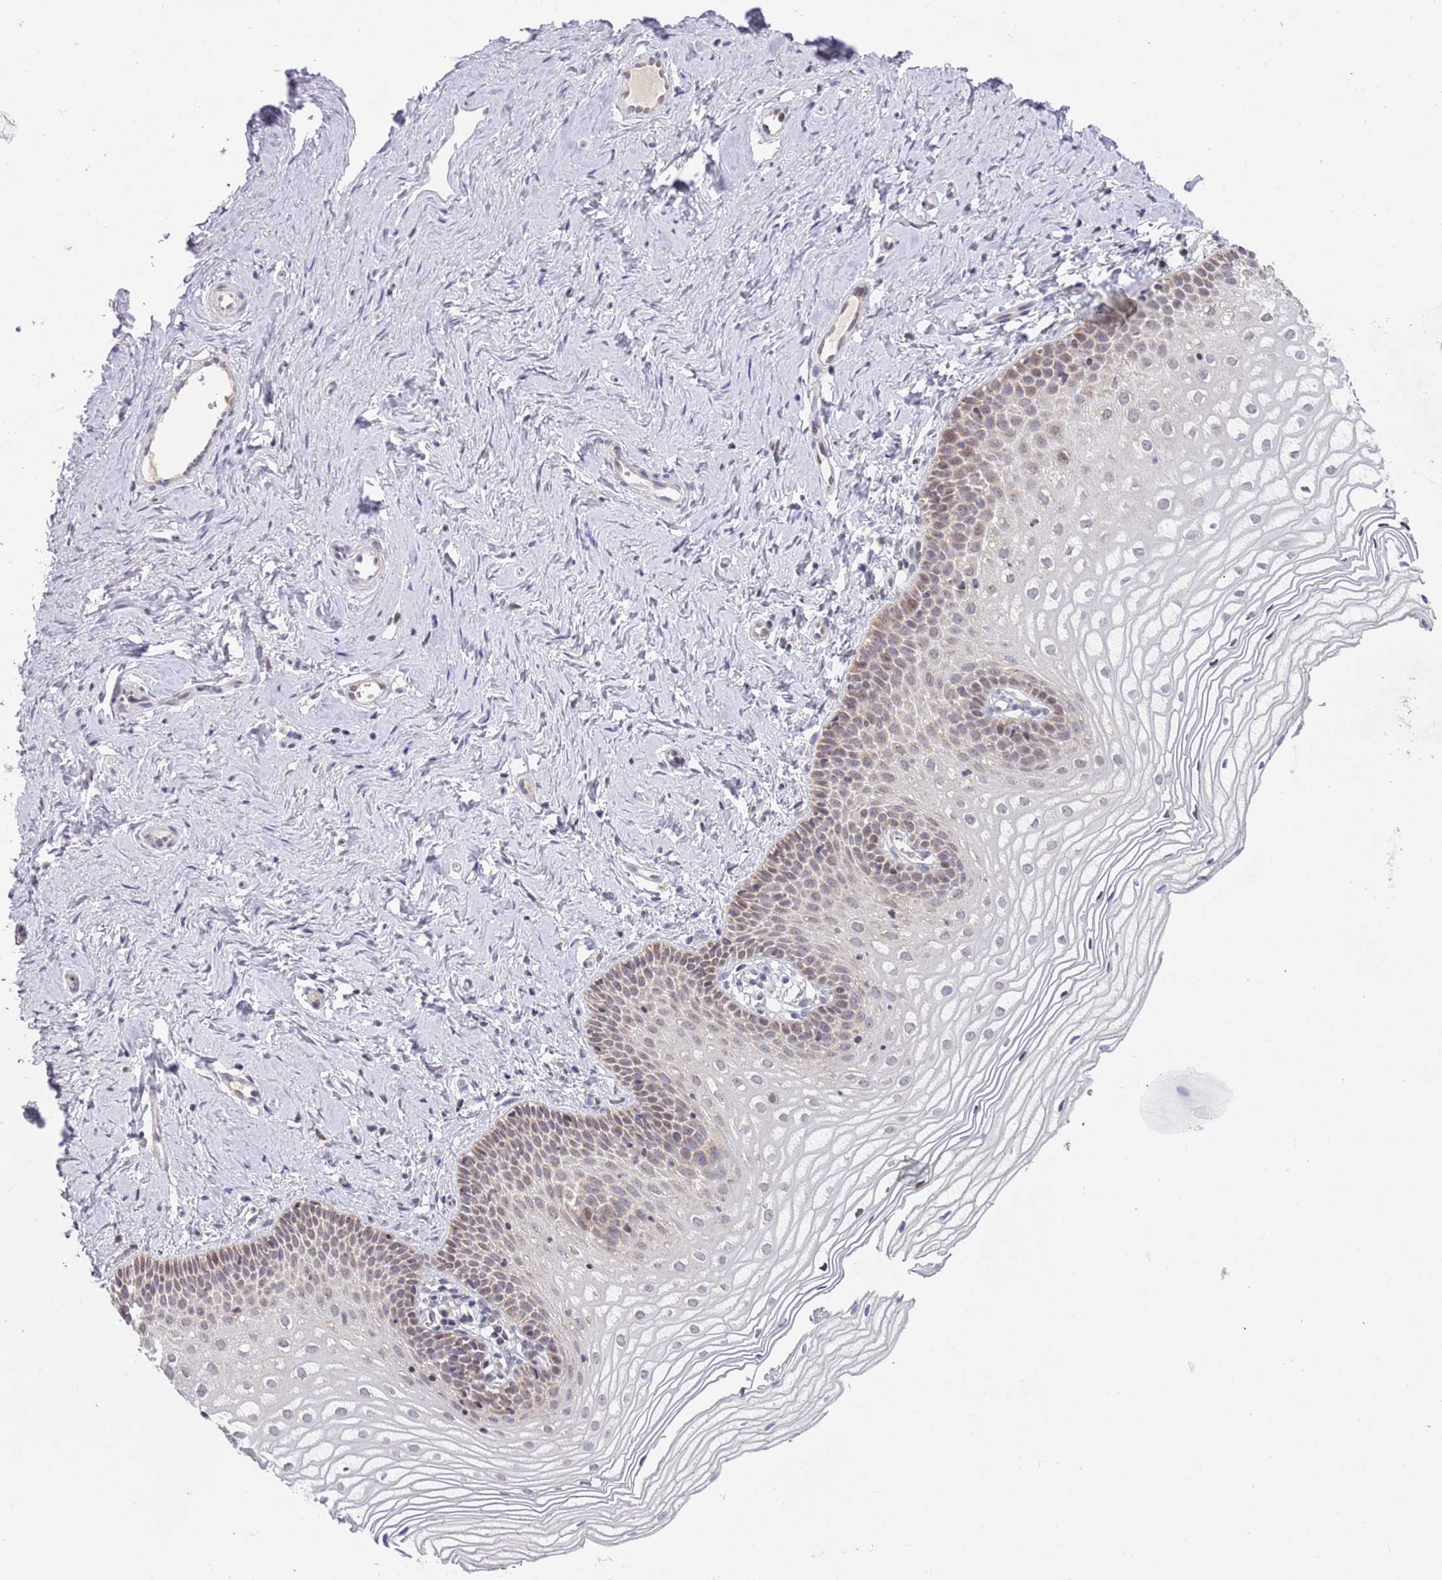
{"staining": {"intensity": "moderate", "quantity": "25%-75%", "location": "cytoplasmic/membranous"}, "tissue": "vagina", "cell_type": "Squamous epithelial cells", "image_type": "normal", "snomed": [{"axis": "morphology", "description": "Normal tissue, NOS"}, {"axis": "topography", "description": "Vagina"}], "caption": "Protein analysis of unremarkable vagina reveals moderate cytoplasmic/membranous expression in approximately 25%-75% of squamous epithelial cells. (brown staining indicates protein expression, while blue staining denotes nuclei).", "gene": "TIMM13", "patient": {"sex": "female", "age": 56}}